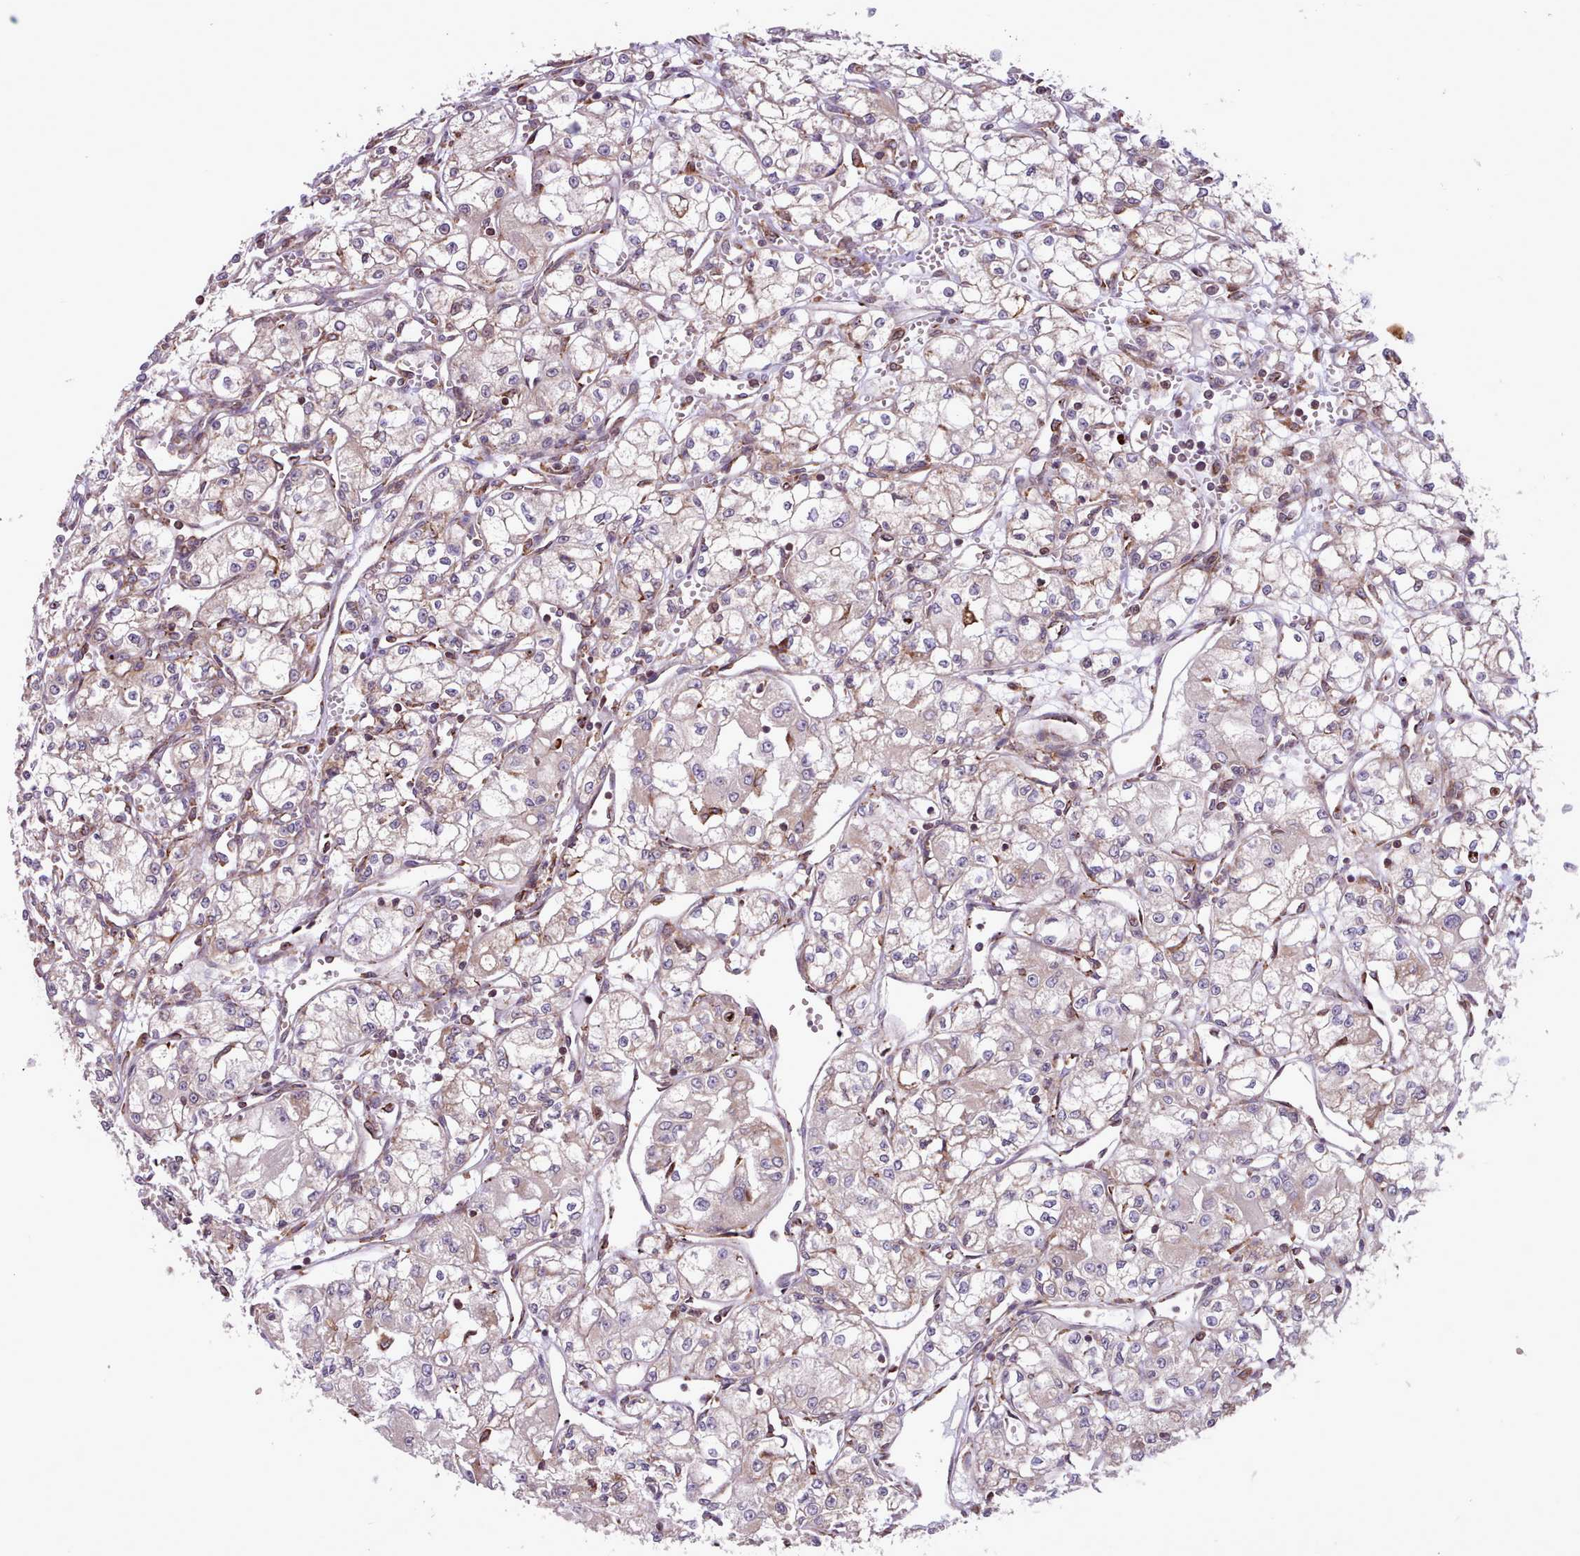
{"staining": {"intensity": "negative", "quantity": "none", "location": "none"}, "tissue": "renal cancer", "cell_type": "Tumor cells", "image_type": "cancer", "snomed": [{"axis": "morphology", "description": "Adenocarcinoma, NOS"}, {"axis": "topography", "description": "Kidney"}], "caption": "Tumor cells are negative for brown protein staining in renal cancer (adenocarcinoma).", "gene": "TTLL3", "patient": {"sex": "male", "age": 59}}